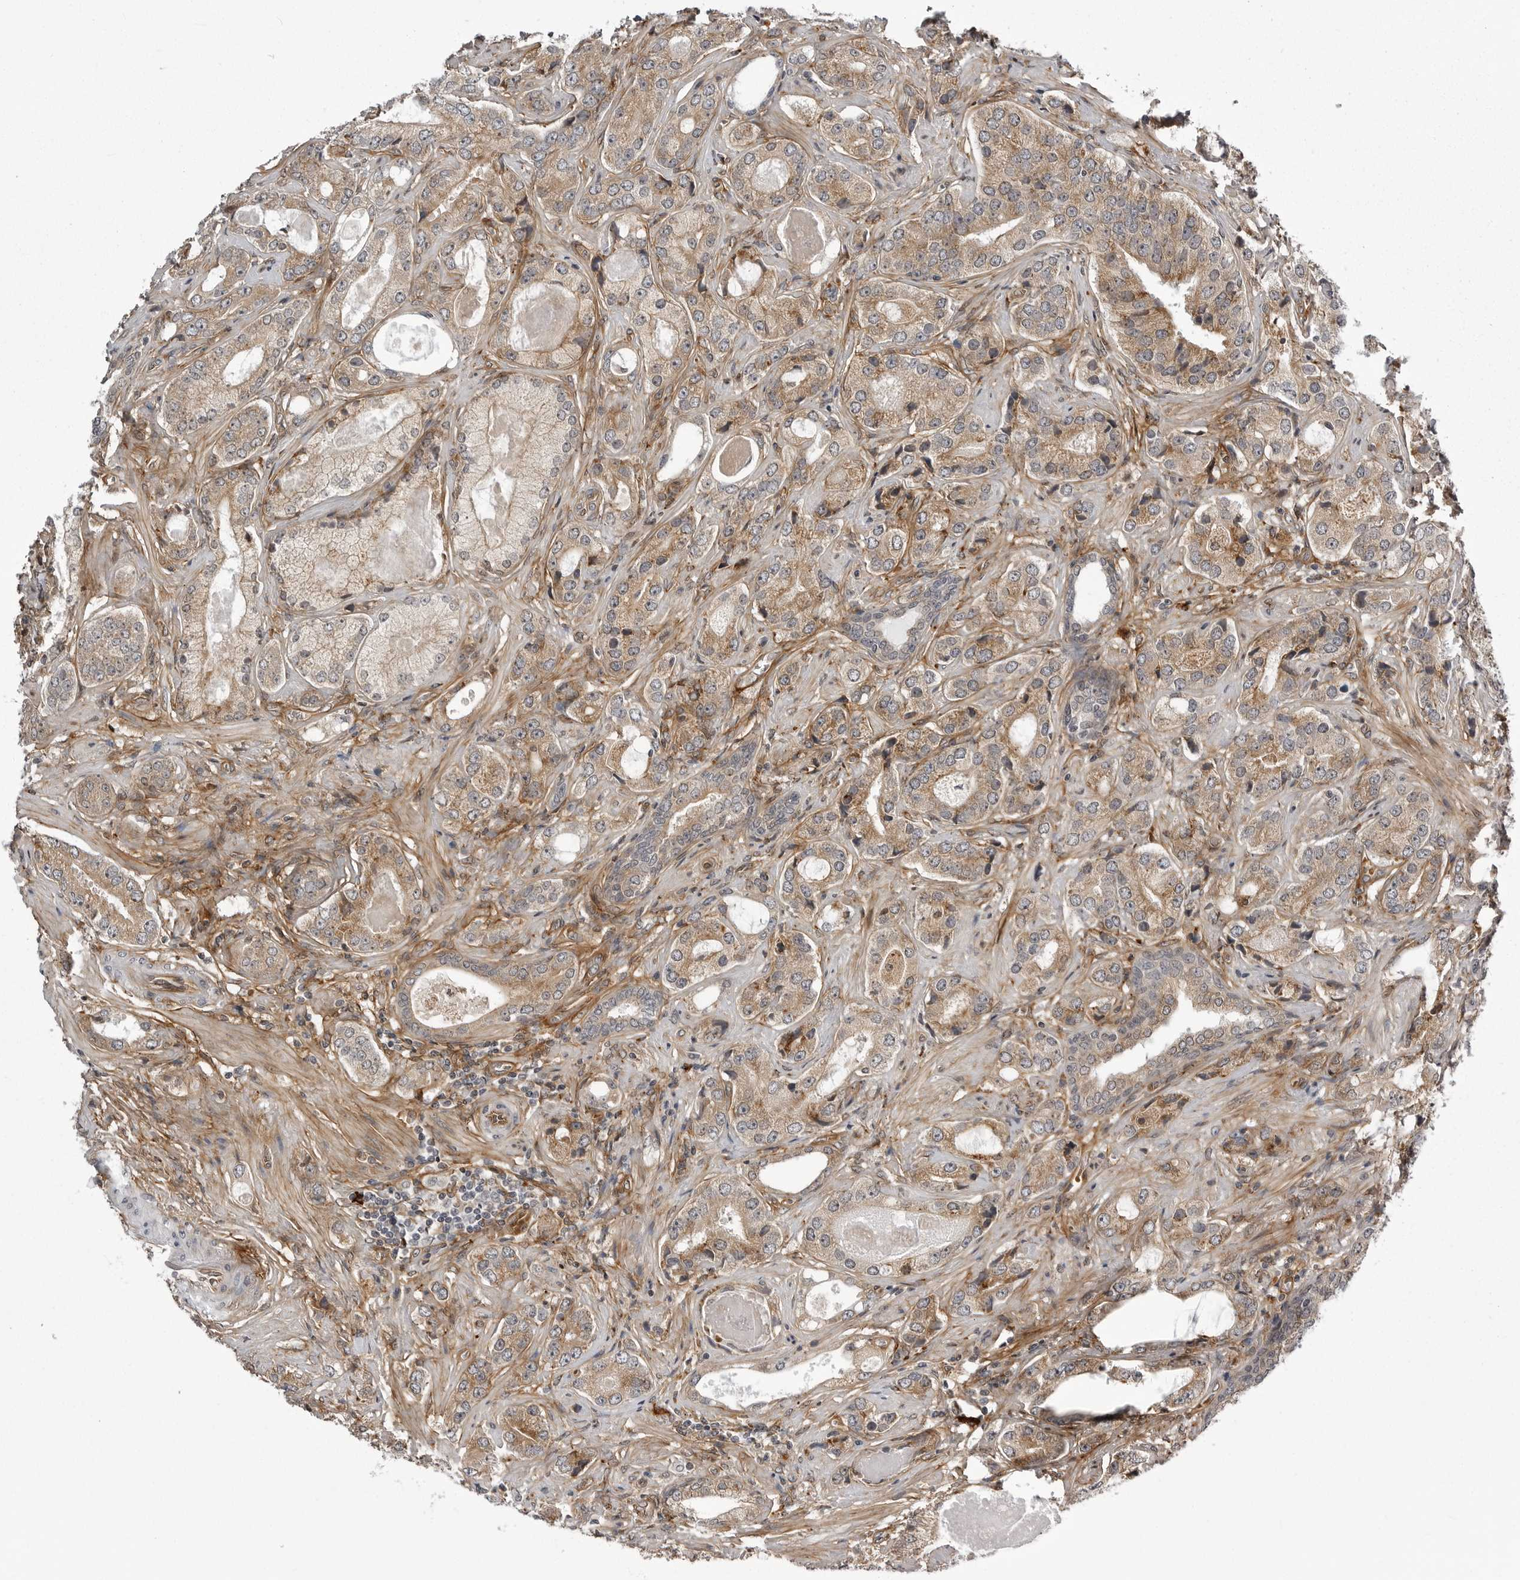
{"staining": {"intensity": "moderate", "quantity": ">75%", "location": "cytoplasmic/membranous"}, "tissue": "prostate cancer", "cell_type": "Tumor cells", "image_type": "cancer", "snomed": [{"axis": "morphology", "description": "Normal tissue, NOS"}, {"axis": "morphology", "description": "Adenocarcinoma, High grade"}, {"axis": "topography", "description": "Prostate"}, {"axis": "topography", "description": "Peripheral nerve tissue"}], "caption": "Protein expression analysis of prostate cancer displays moderate cytoplasmic/membranous expression in approximately >75% of tumor cells.", "gene": "ARL5A", "patient": {"sex": "male", "age": 59}}